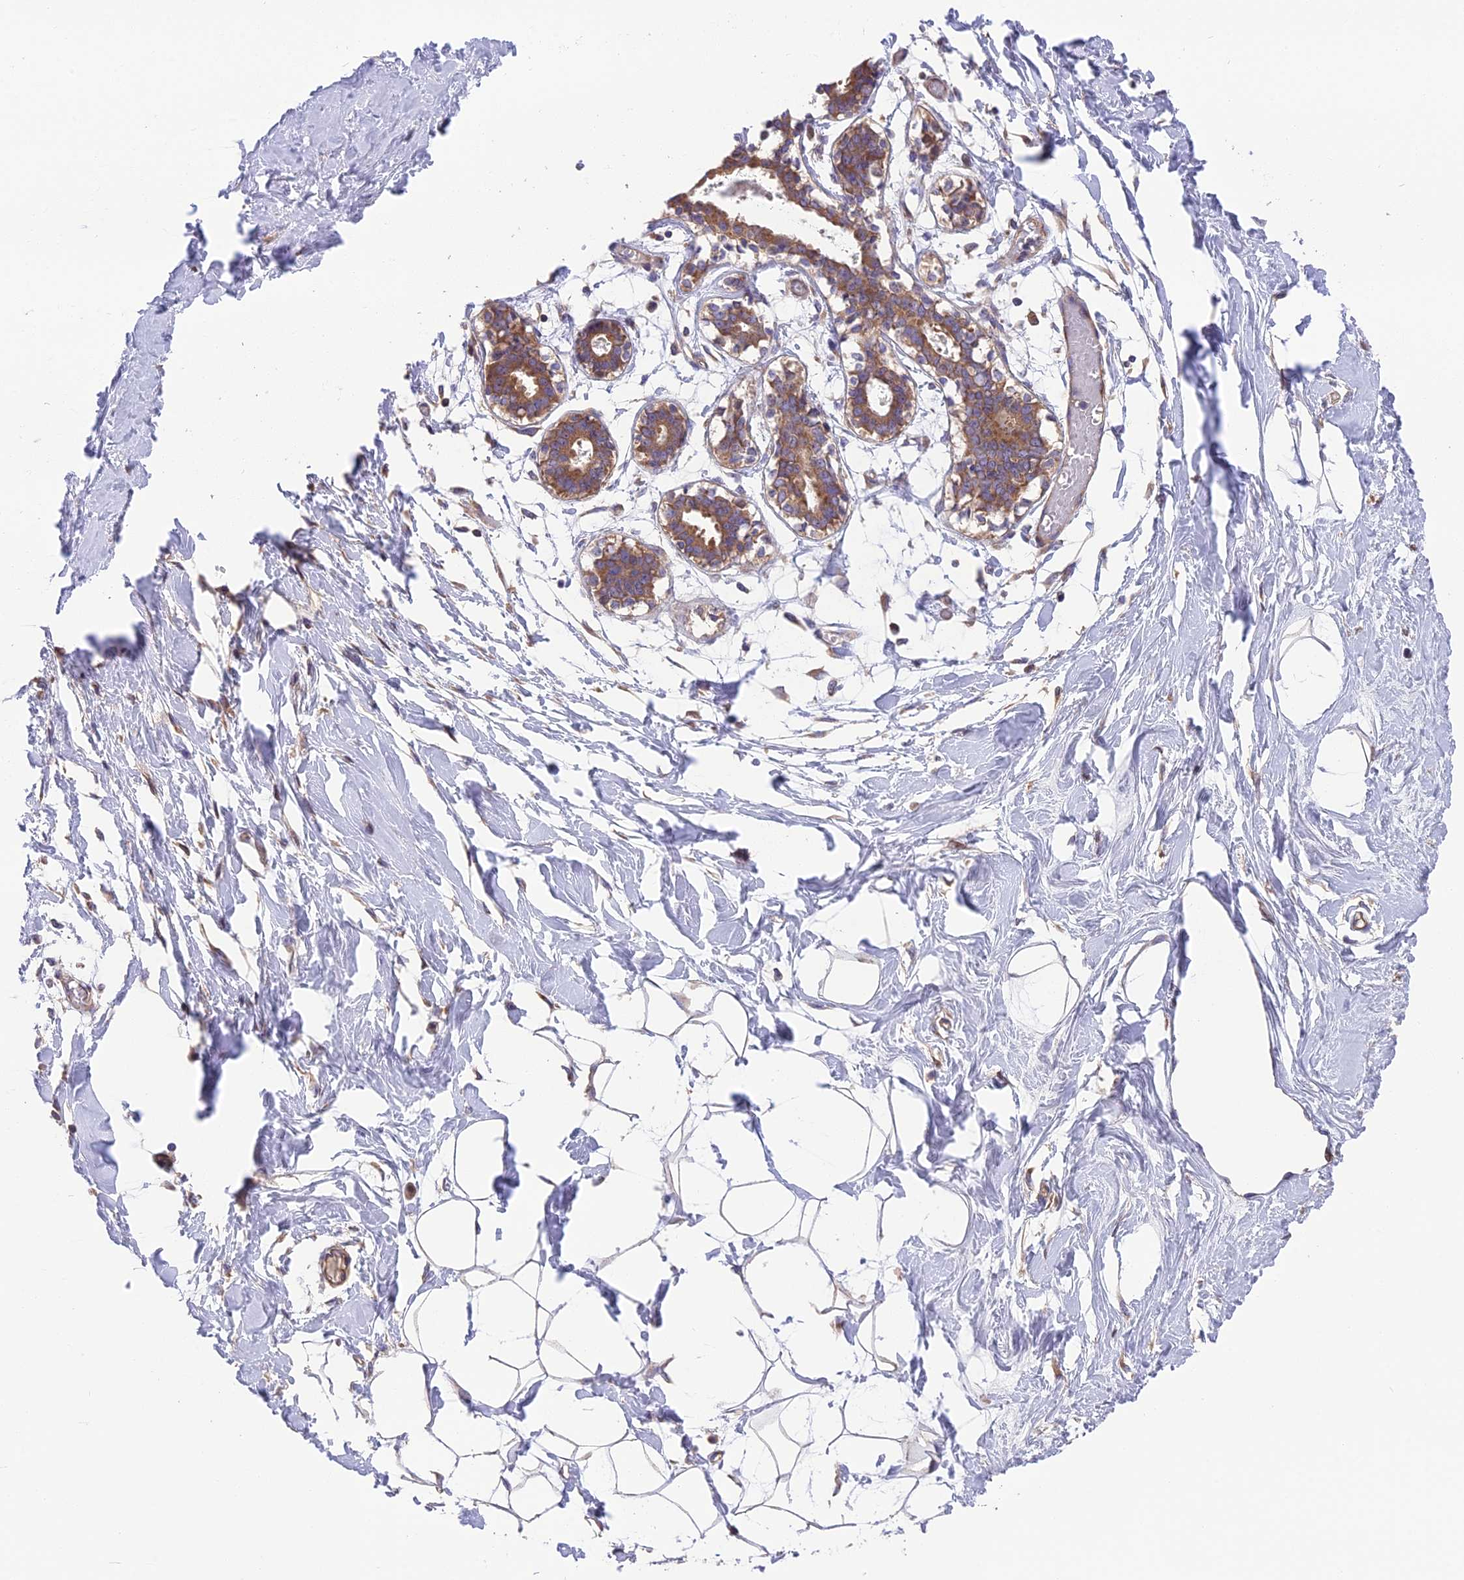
{"staining": {"intensity": "negative", "quantity": "none", "location": "none"}, "tissue": "breast", "cell_type": "Adipocytes", "image_type": "normal", "snomed": [{"axis": "morphology", "description": "Normal tissue, NOS"}, {"axis": "topography", "description": "Breast"}], "caption": "Breast was stained to show a protein in brown. There is no significant staining in adipocytes. (Stains: DAB immunohistochemistry with hematoxylin counter stain, Microscopy: brightfield microscopy at high magnification).", "gene": "BLOC1S4", "patient": {"sex": "female", "age": 27}}